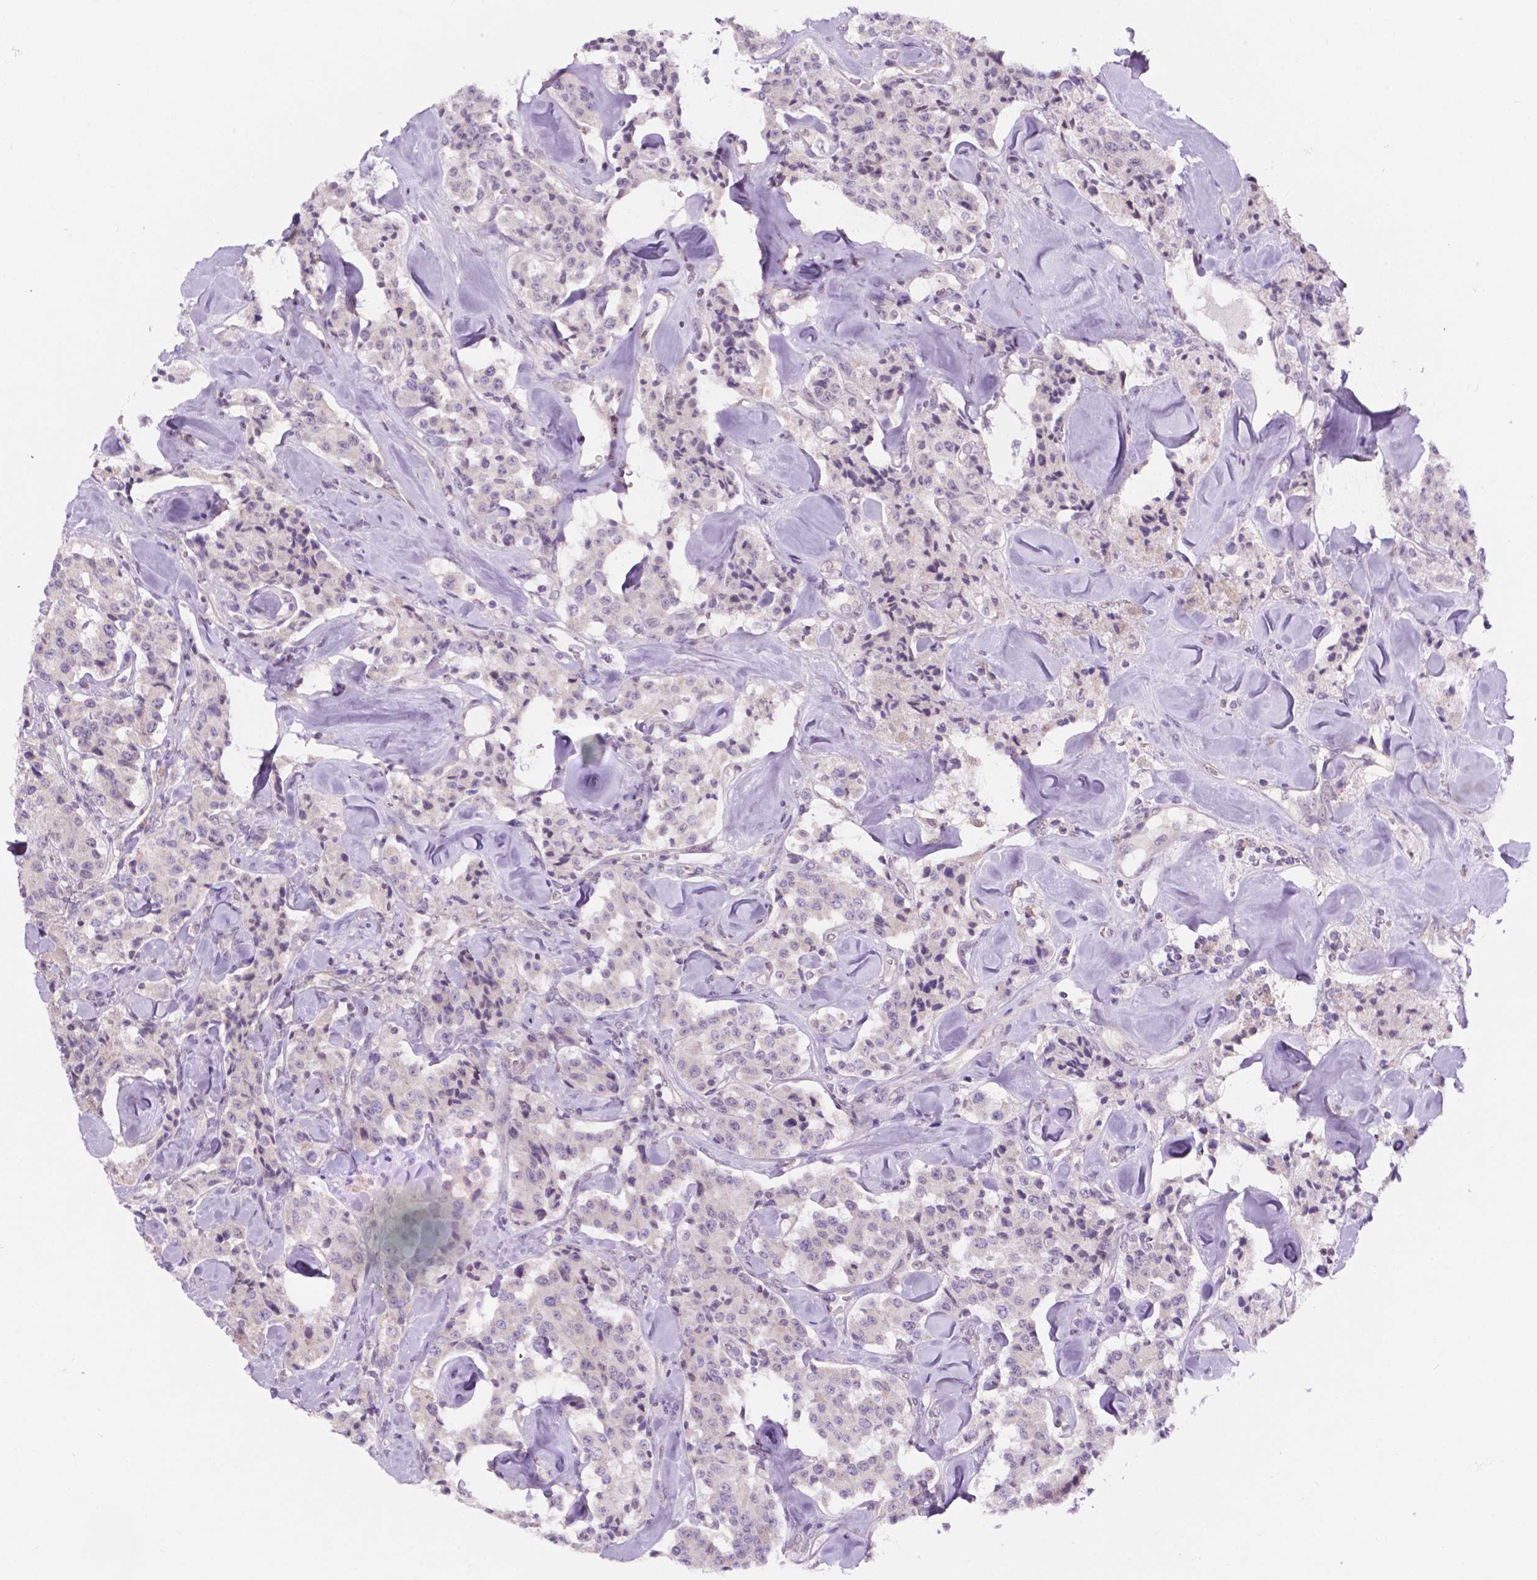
{"staining": {"intensity": "negative", "quantity": "none", "location": "none"}, "tissue": "carcinoid", "cell_type": "Tumor cells", "image_type": "cancer", "snomed": [{"axis": "morphology", "description": "Carcinoid, malignant, NOS"}, {"axis": "topography", "description": "Pancreas"}], "caption": "There is no significant expression in tumor cells of carcinoid.", "gene": "FAM50B", "patient": {"sex": "male", "age": 41}}